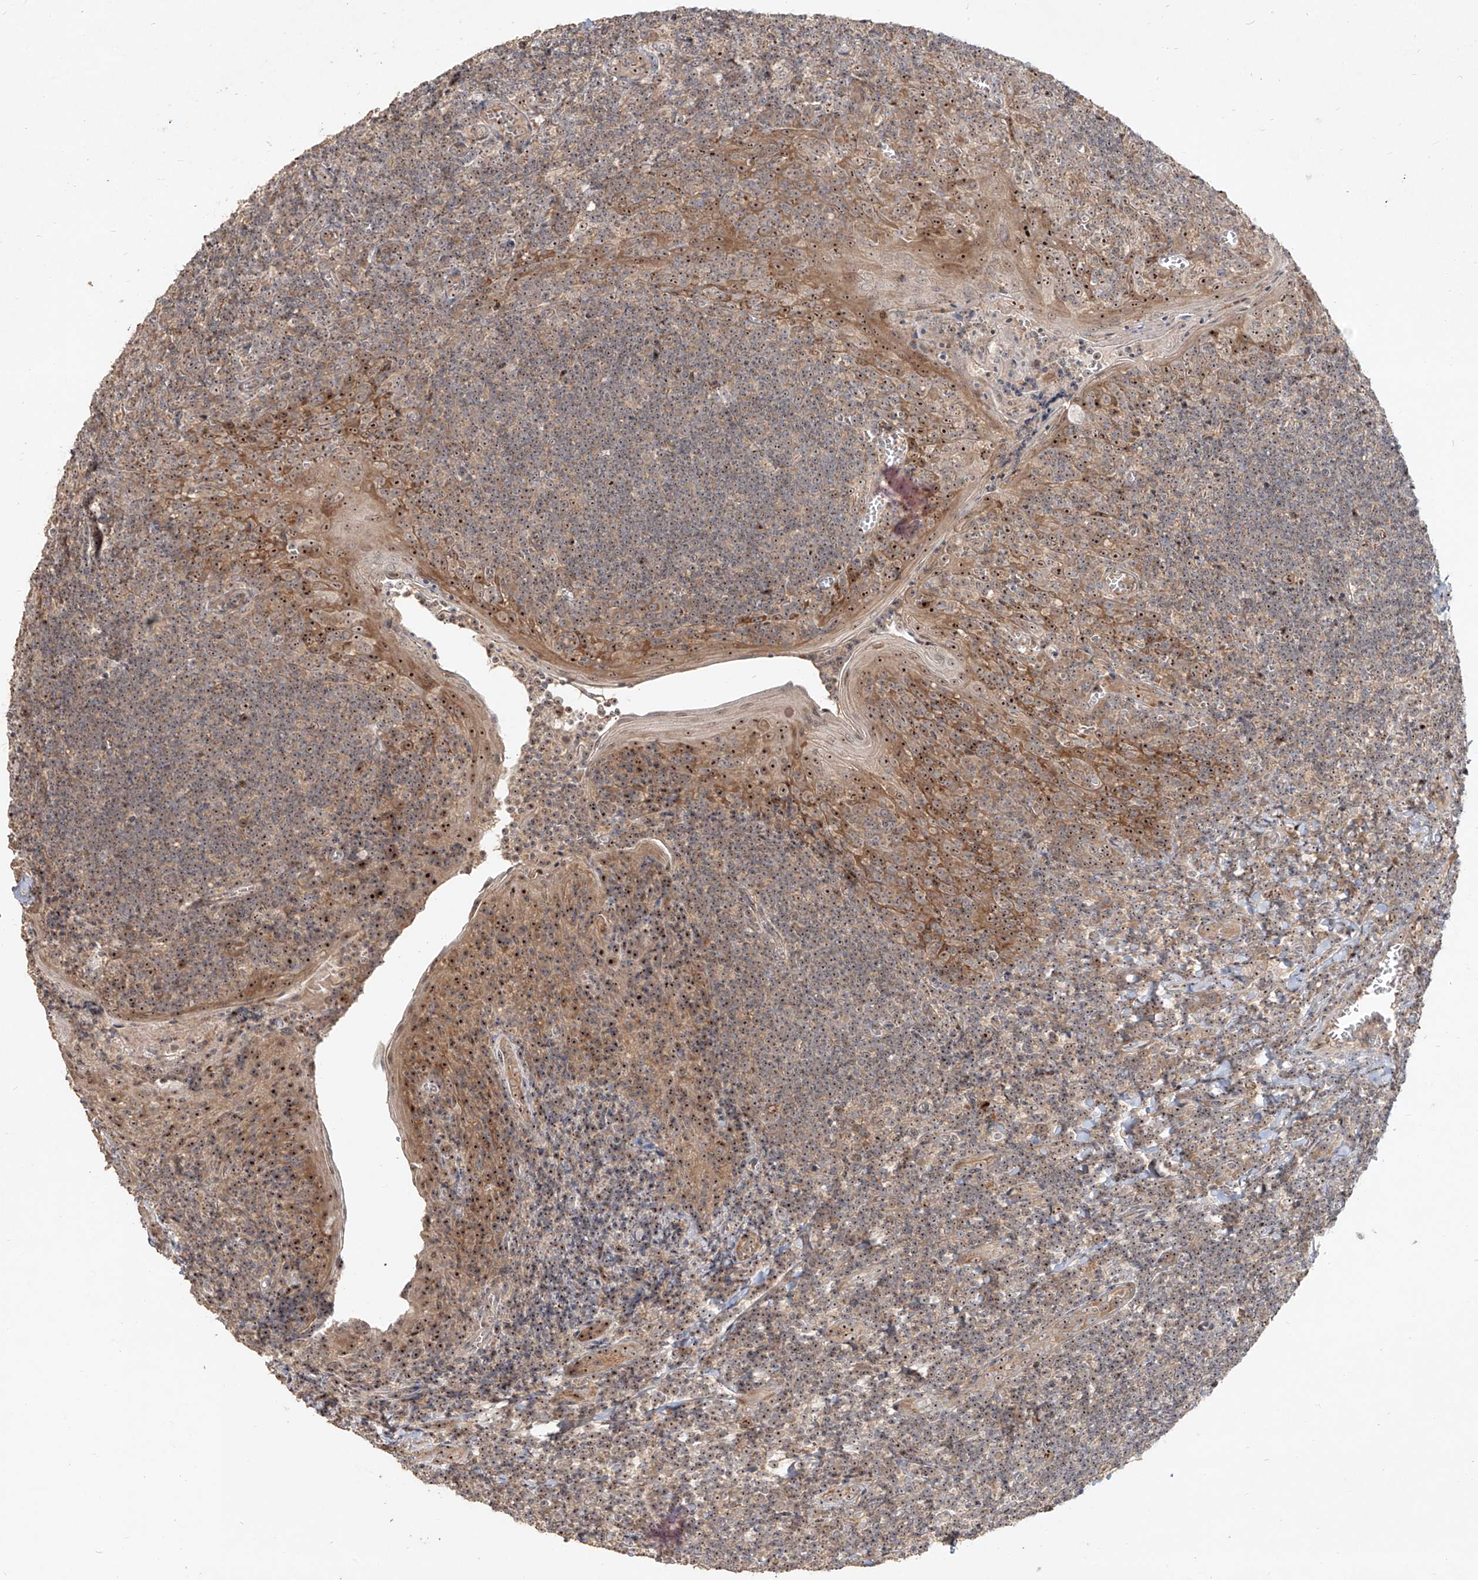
{"staining": {"intensity": "moderate", "quantity": ">75%", "location": "cytoplasmic/membranous,nuclear"}, "tissue": "tonsil", "cell_type": "Germinal center cells", "image_type": "normal", "snomed": [{"axis": "morphology", "description": "Normal tissue, NOS"}, {"axis": "topography", "description": "Tonsil"}], "caption": "IHC (DAB (3,3'-diaminobenzidine)) staining of normal tonsil displays moderate cytoplasmic/membranous,nuclear protein positivity in about >75% of germinal center cells. (DAB (3,3'-diaminobenzidine) = brown stain, brightfield microscopy at high magnification).", "gene": "BYSL", "patient": {"sex": "male", "age": 27}}